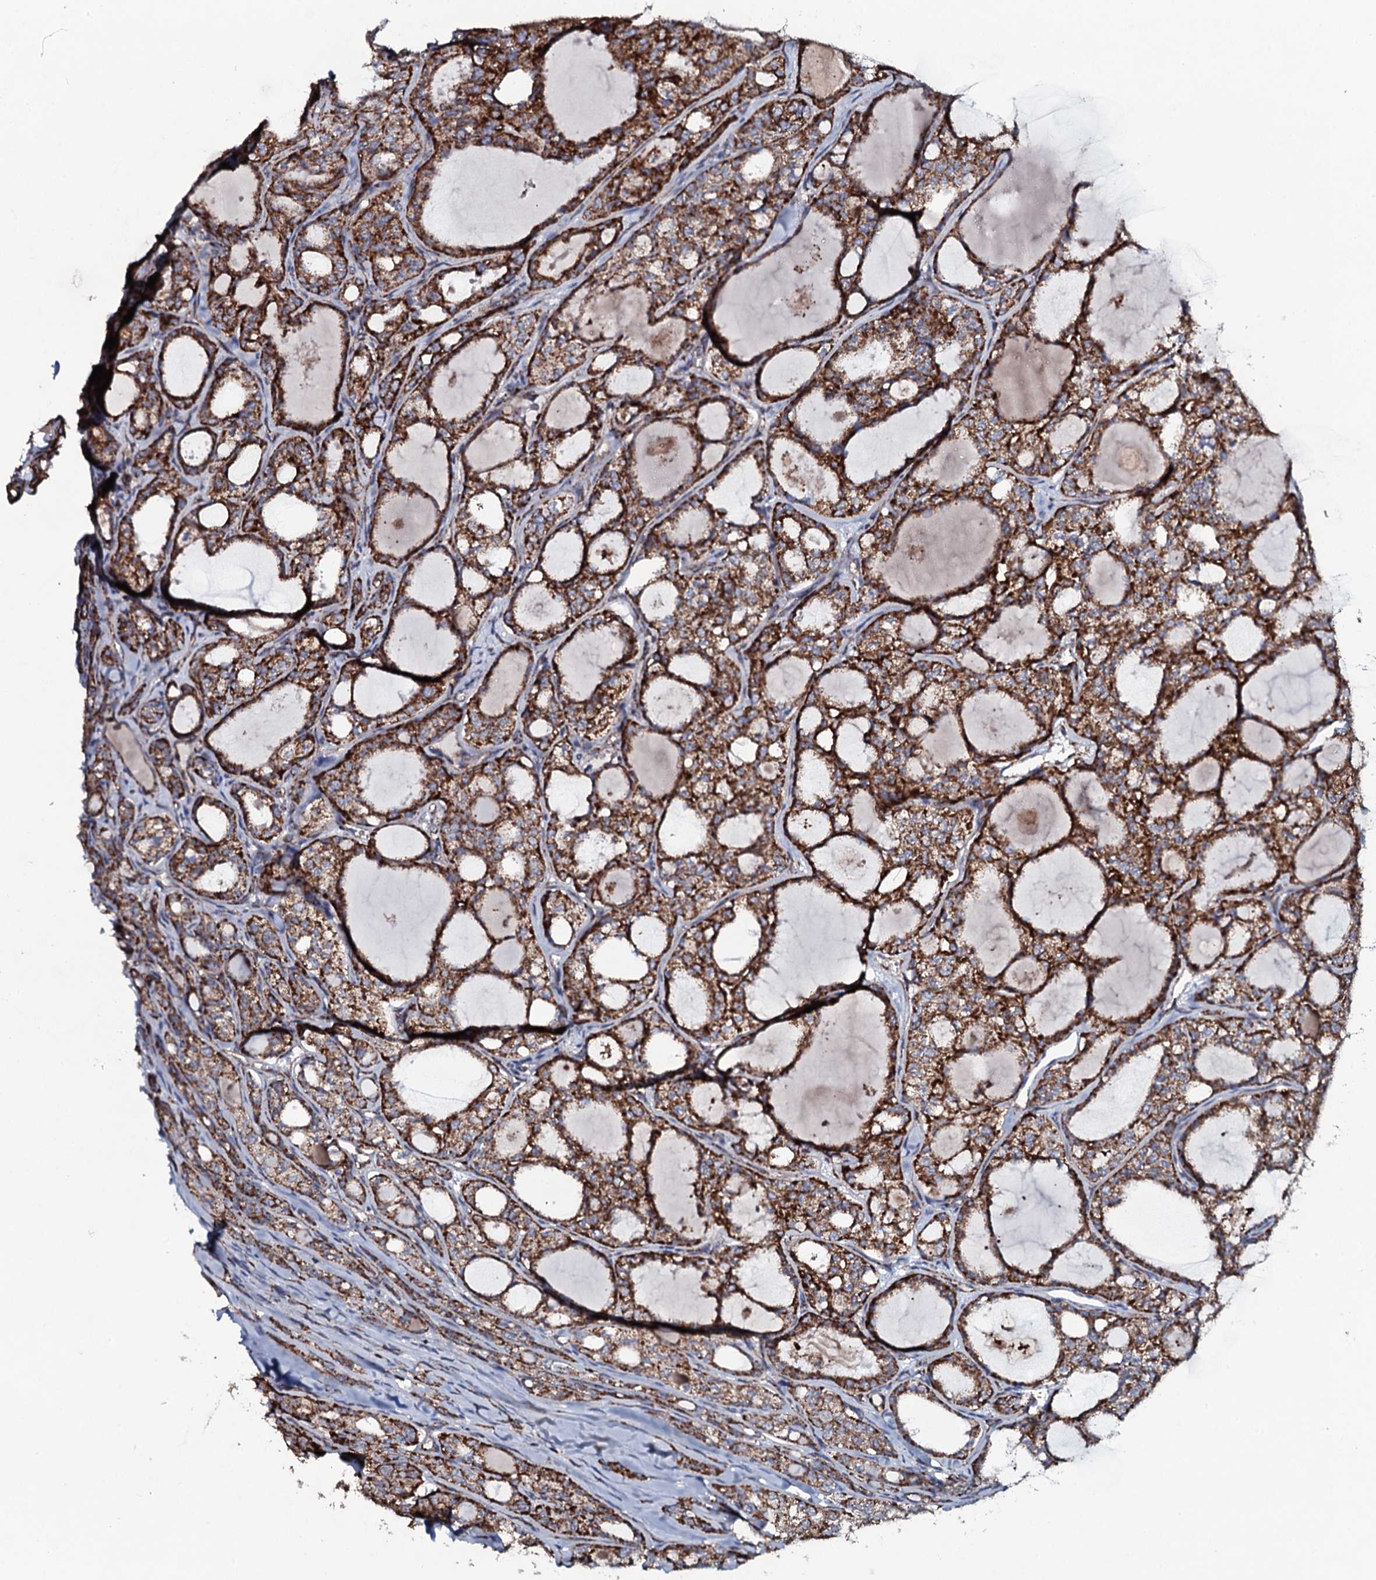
{"staining": {"intensity": "strong", "quantity": ">75%", "location": "cytoplasmic/membranous"}, "tissue": "thyroid cancer", "cell_type": "Tumor cells", "image_type": "cancer", "snomed": [{"axis": "morphology", "description": "Follicular adenoma carcinoma, NOS"}, {"axis": "topography", "description": "Thyroid gland"}], "caption": "Tumor cells display high levels of strong cytoplasmic/membranous staining in about >75% of cells in follicular adenoma carcinoma (thyroid).", "gene": "EVC2", "patient": {"sex": "male", "age": 75}}